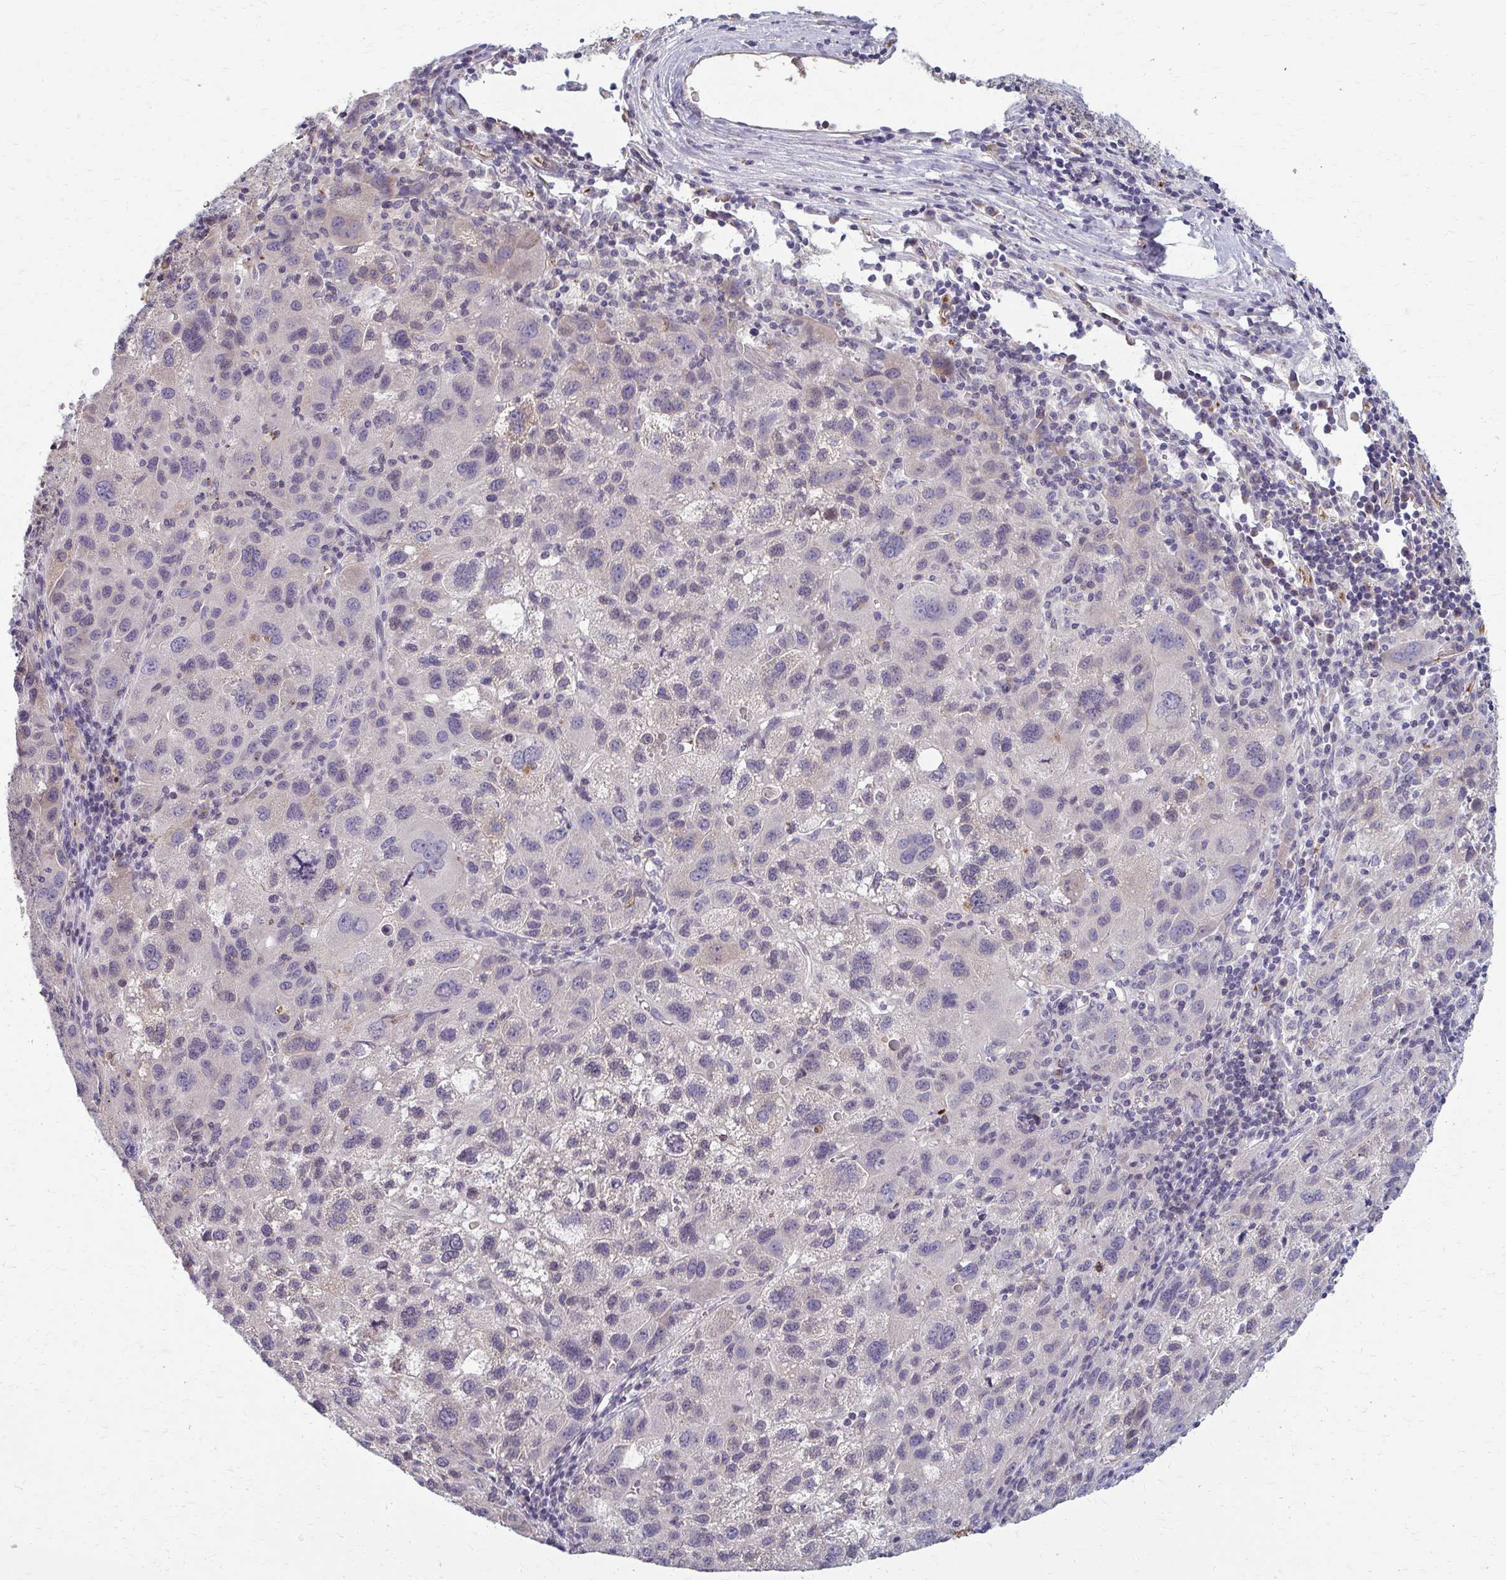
{"staining": {"intensity": "negative", "quantity": "none", "location": "none"}, "tissue": "liver cancer", "cell_type": "Tumor cells", "image_type": "cancer", "snomed": [{"axis": "morphology", "description": "Carcinoma, Hepatocellular, NOS"}, {"axis": "topography", "description": "Liver"}], "caption": "Immunohistochemistry (IHC) photomicrograph of neoplastic tissue: human liver hepatocellular carcinoma stained with DAB exhibits no significant protein staining in tumor cells. (Brightfield microscopy of DAB (3,3'-diaminobenzidine) IHC at high magnification).", "gene": "MCRIP2", "patient": {"sex": "female", "age": 77}}